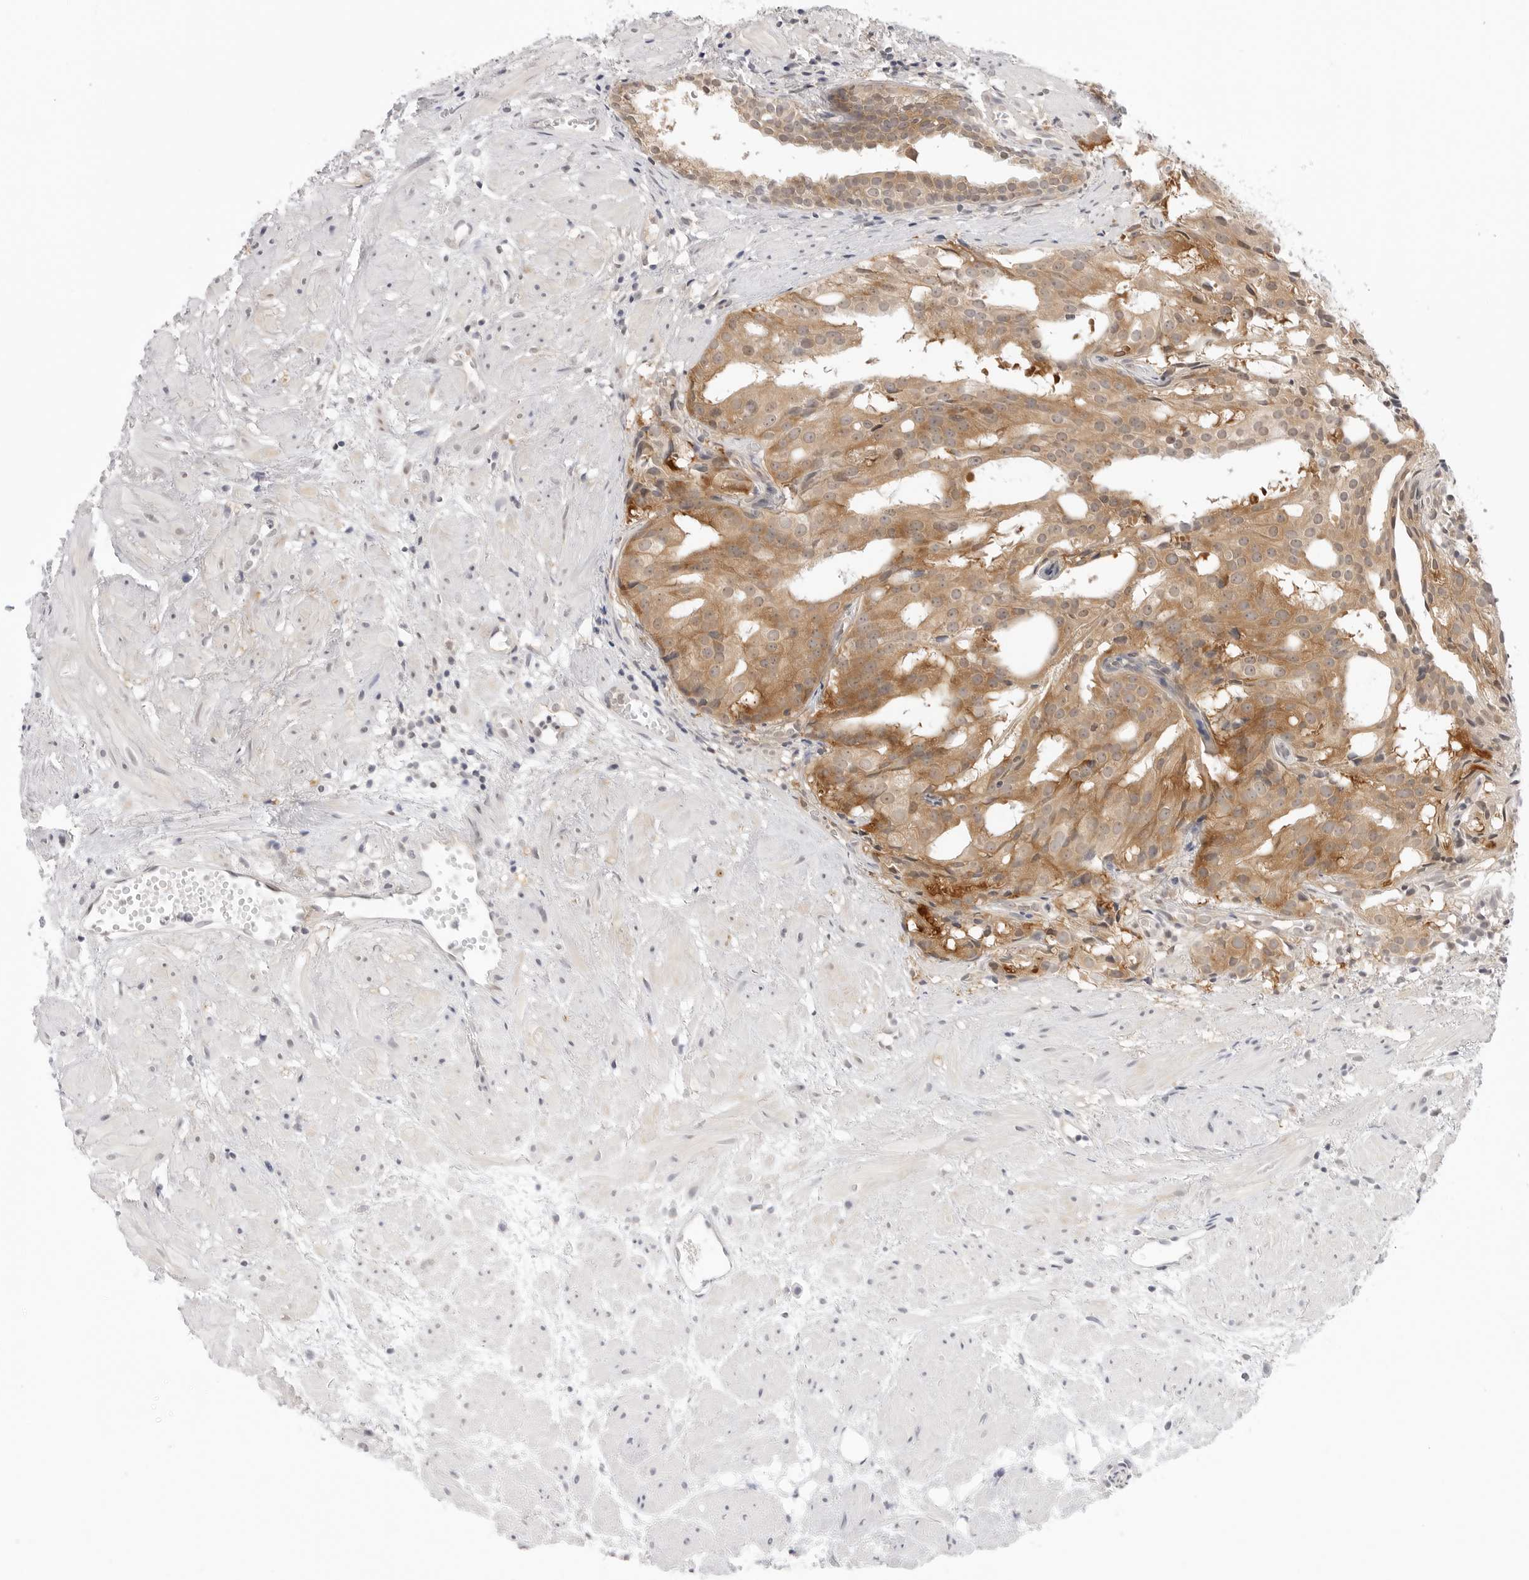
{"staining": {"intensity": "moderate", "quantity": ">75%", "location": "cytoplasmic/membranous"}, "tissue": "prostate cancer", "cell_type": "Tumor cells", "image_type": "cancer", "snomed": [{"axis": "morphology", "description": "Adenocarcinoma, Low grade"}, {"axis": "topography", "description": "Prostate"}], "caption": "Protein expression analysis of human prostate low-grade adenocarcinoma reveals moderate cytoplasmic/membranous staining in approximately >75% of tumor cells. The staining was performed using DAB (3,3'-diaminobenzidine), with brown indicating positive protein expression. Nuclei are stained blue with hematoxylin.", "gene": "NUDC", "patient": {"sex": "male", "age": 88}}